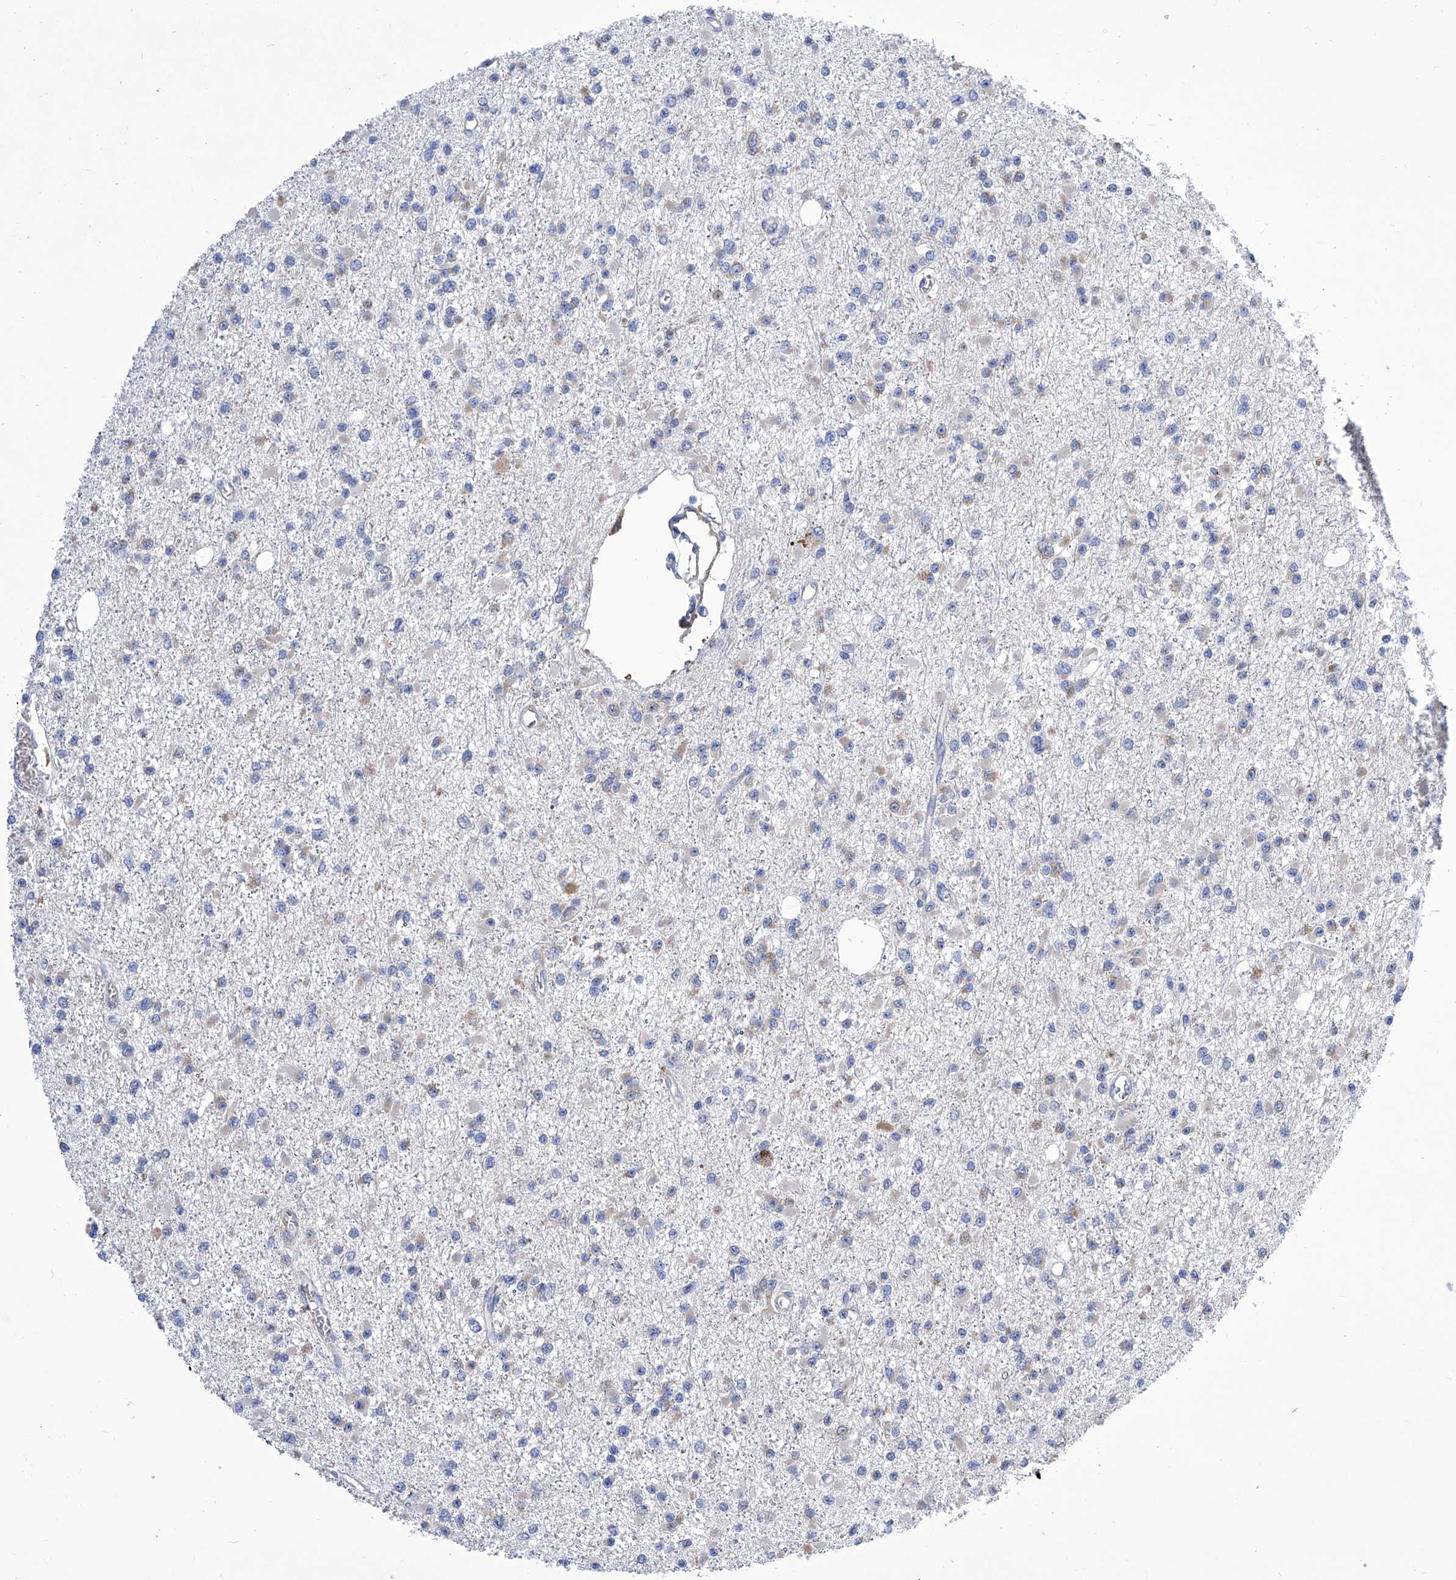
{"staining": {"intensity": "negative", "quantity": "none", "location": "none"}, "tissue": "glioma", "cell_type": "Tumor cells", "image_type": "cancer", "snomed": [{"axis": "morphology", "description": "Glioma, malignant, Low grade"}, {"axis": "topography", "description": "Brain"}], "caption": "Human malignant glioma (low-grade) stained for a protein using IHC displays no expression in tumor cells.", "gene": "TJAP1", "patient": {"sex": "female", "age": 22}}